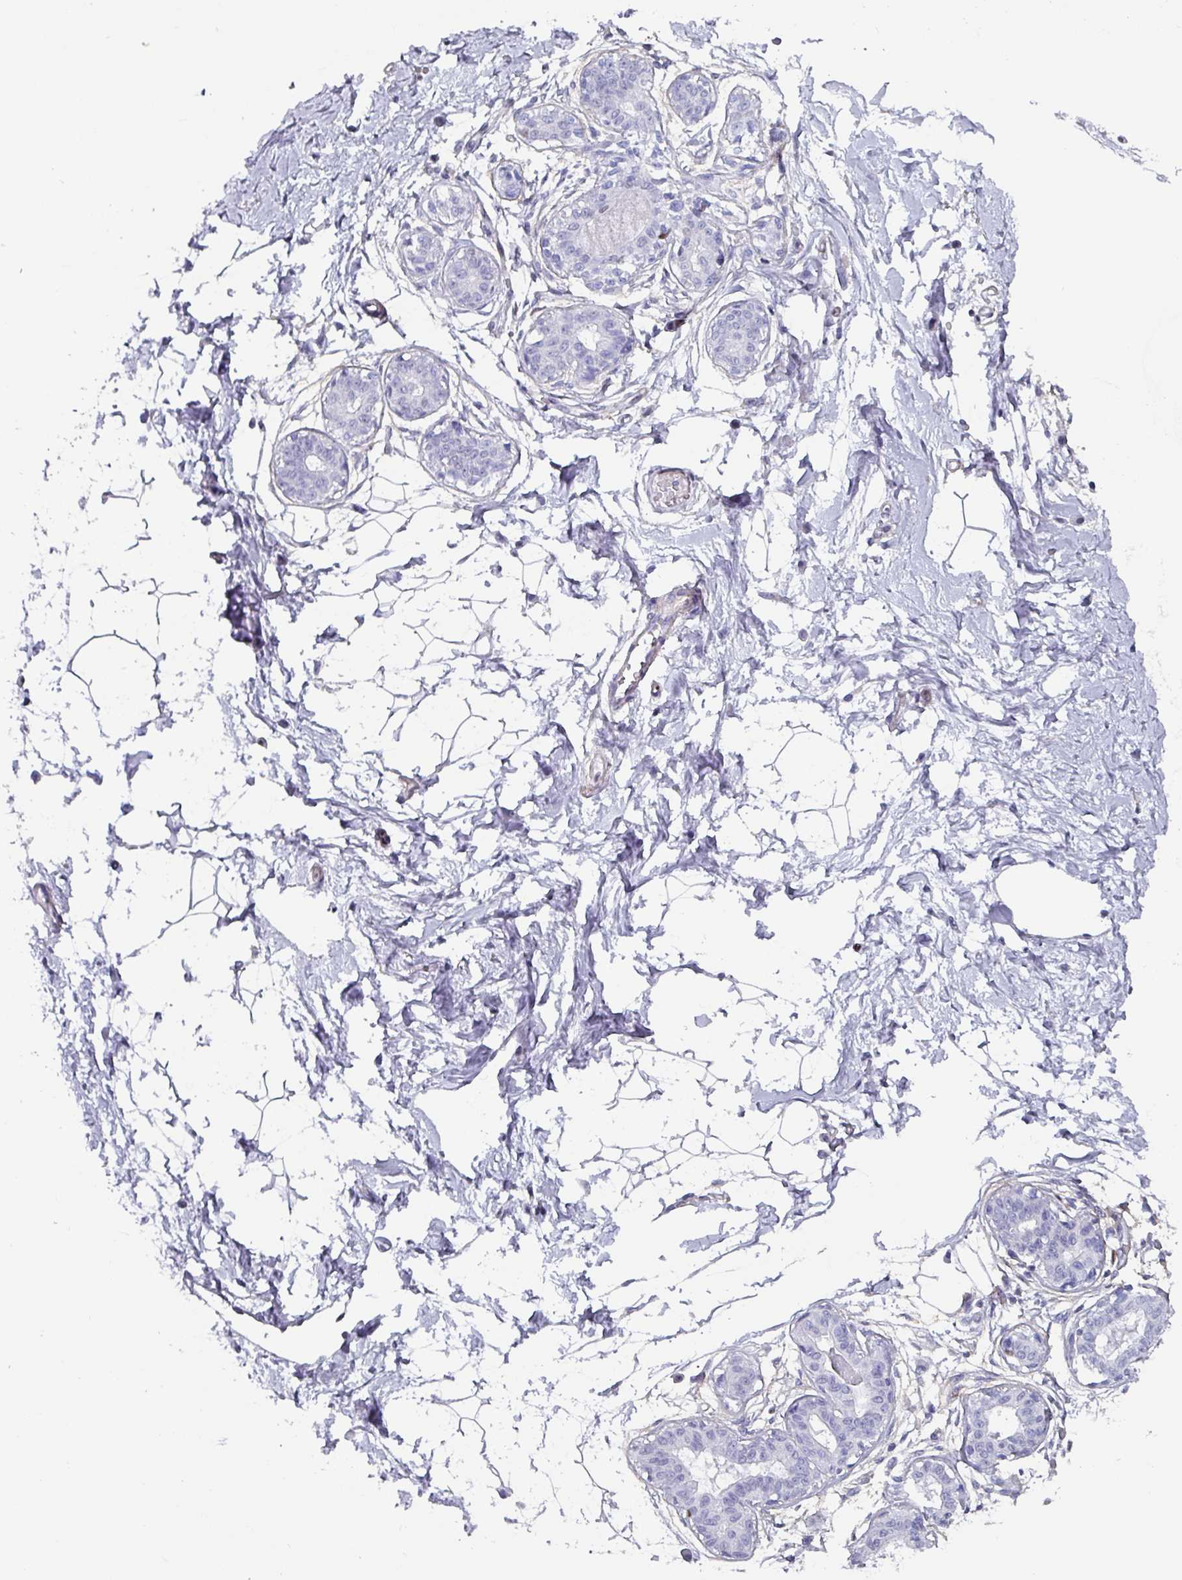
{"staining": {"intensity": "negative", "quantity": "none", "location": "none"}, "tissue": "breast", "cell_type": "Adipocytes", "image_type": "normal", "snomed": [{"axis": "morphology", "description": "Normal tissue, NOS"}, {"axis": "topography", "description": "Breast"}], "caption": "This is a image of immunohistochemistry (IHC) staining of unremarkable breast, which shows no staining in adipocytes. (DAB (3,3'-diaminobenzidine) immunohistochemistry, high magnification).", "gene": "ZNF816", "patient": {"sex": "female", "age": 45}}